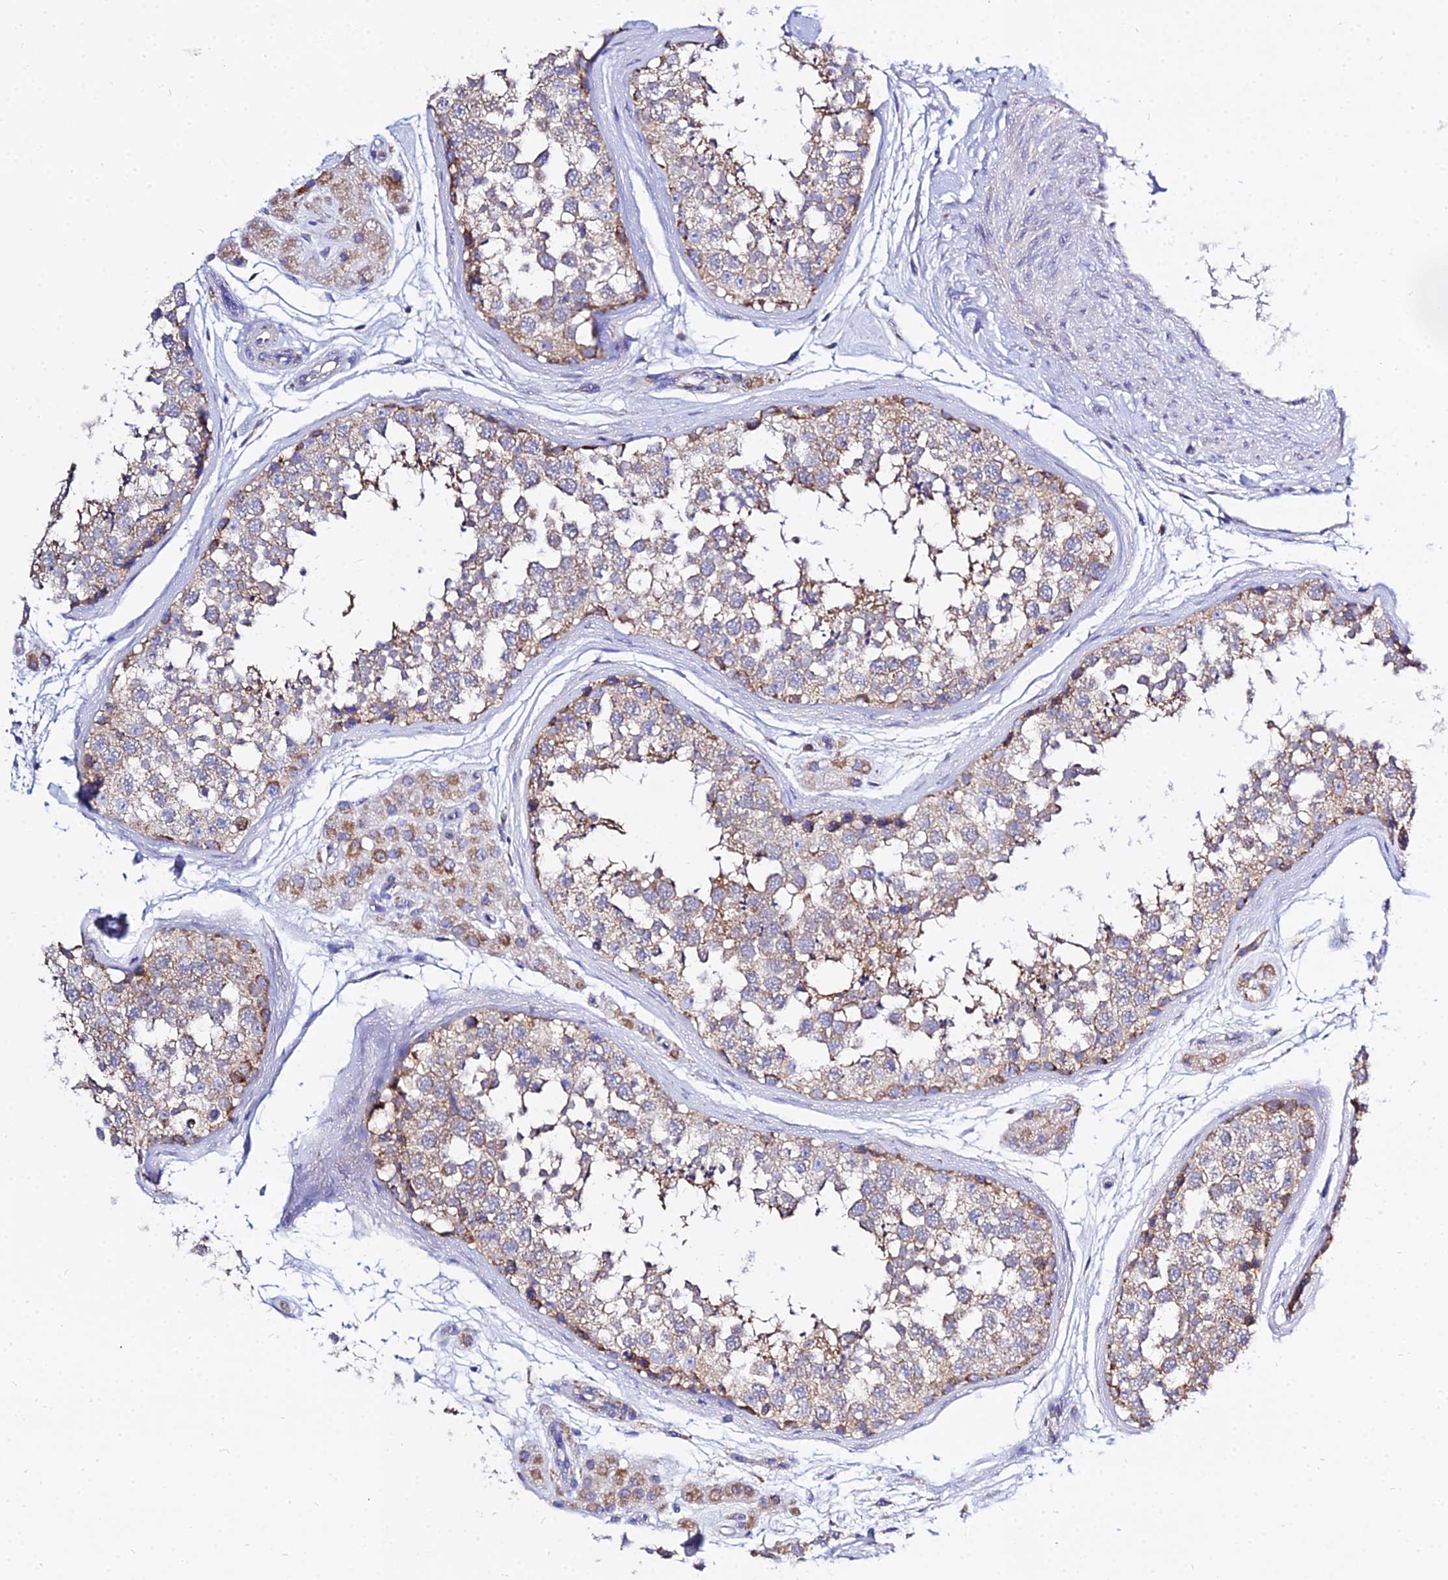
{"staining": {"intensity": "moderate", "quantity": ">75%", "location": "cytoplasmic/membranous"}, "tissue": "testis", "cell_type": "Cells in seminiferous ducts", "image_type": "normal", "snomed": [{"axis": "morphology", "description": "Normal tissue, NOS"}, {"axis": "topography", "description": "Testis"}], "caption": "Protein staining shows moderate cytoplasmic/membranous positivity in about >75% of cells in seminiferous ducts in unremarkable testis. The staining was performed using DAB (3,3'-diaminobenzidine) to visualize the protein expression in brown, while the nuclei were stained in blue with hematoxylin (Magnification: 20x).", "gene": "TYW5", "patient": {"sex": "male", "age": 56}}